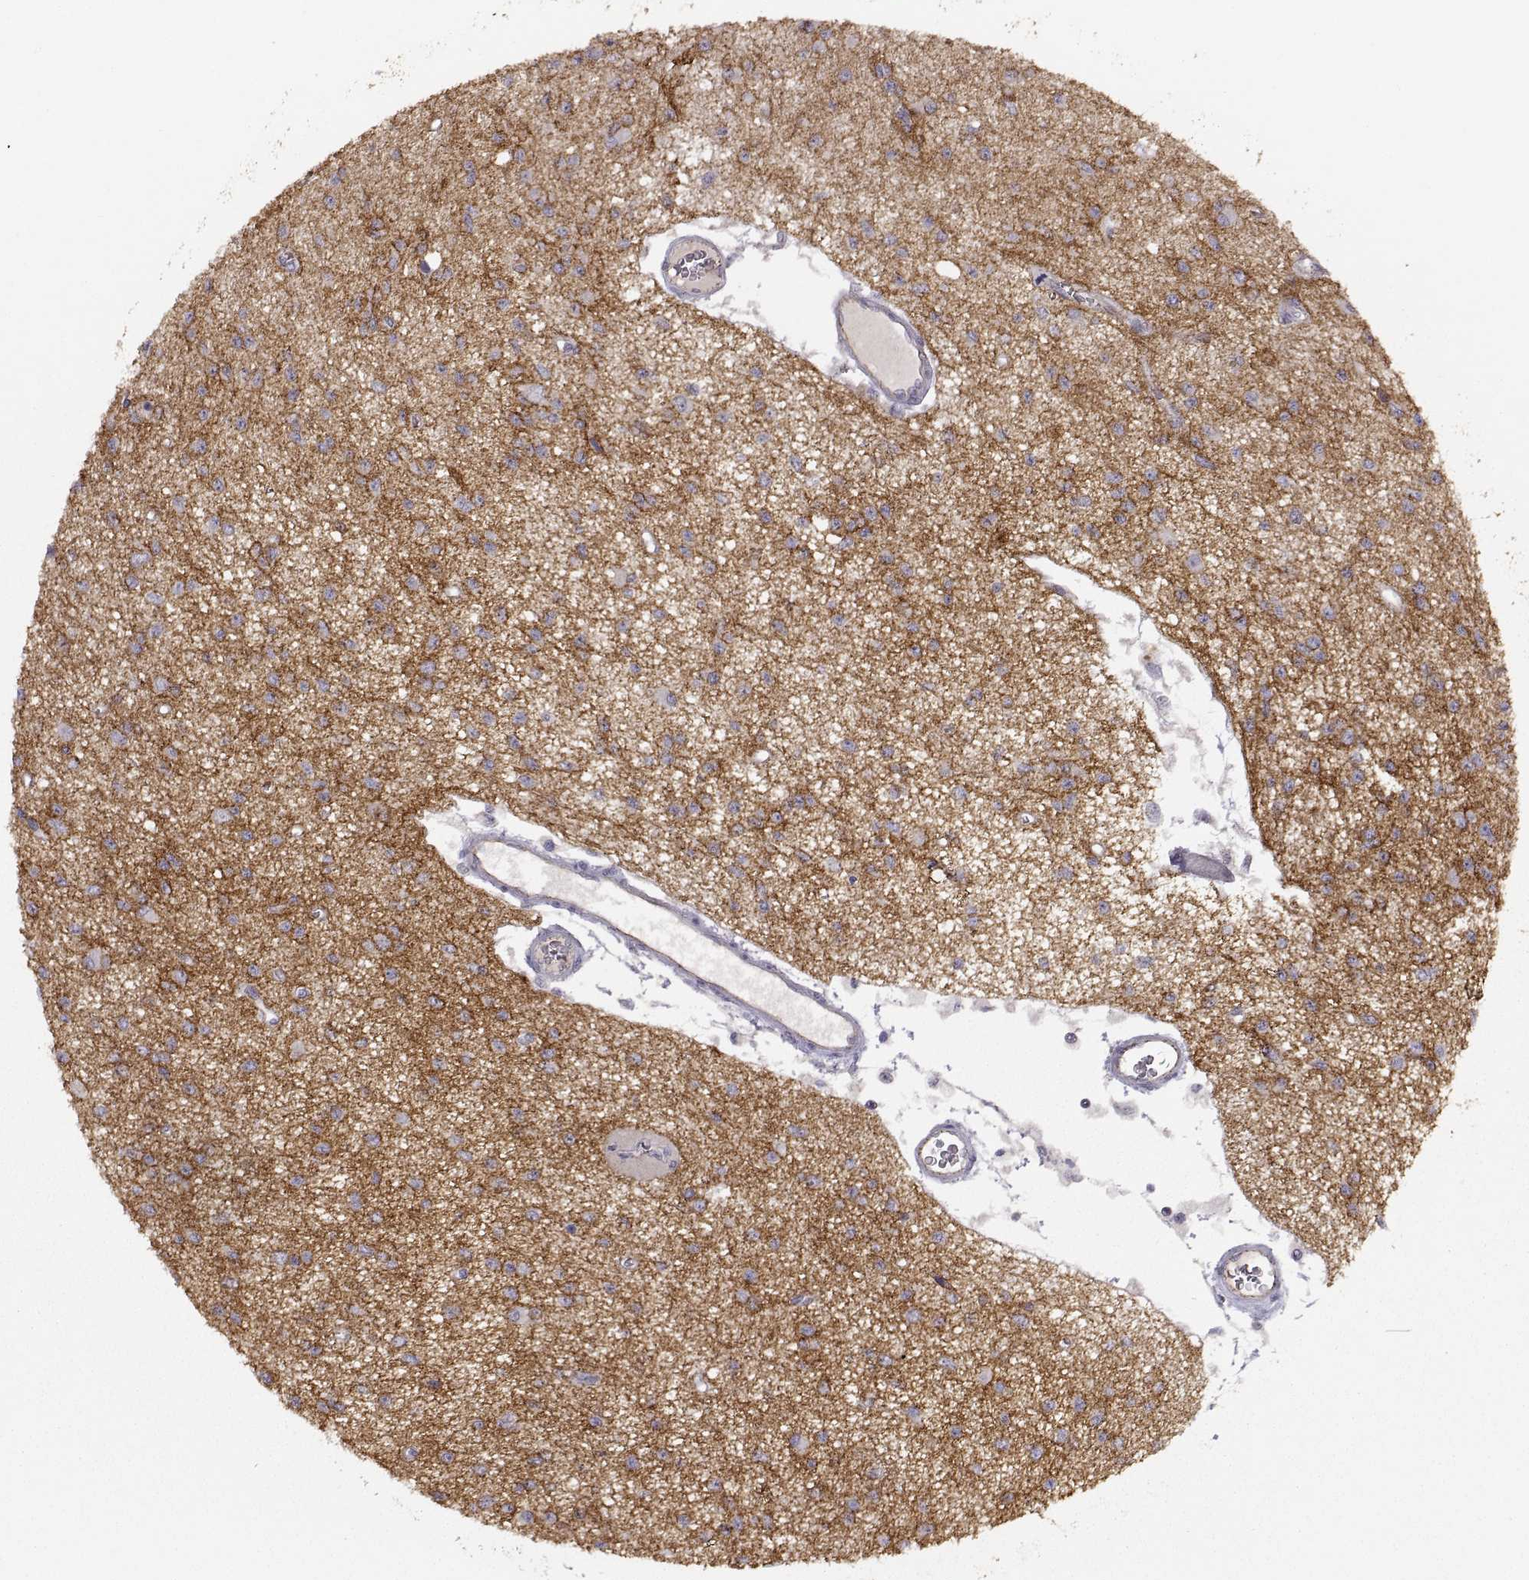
{"staining": {"intensity": "strong", "quantity": "25%-75%", "location": "cytoplasmic/membranous"}, "tissue": "glioma", "cell_type": "Tumor cells", "image_type": "cancer", "snomed": [{"axis": "morphology", "description": "Glioma, malignant, Low grade"}, {"axis": "topography", "description": "Brain"}], "caption": "Strong cytoplasmic/membranous protein expression is appreciated in about 25%-75% of tumor cells in glioma.", "gene": "CDH2", "patient": {"sex": "female", "age": 45}}